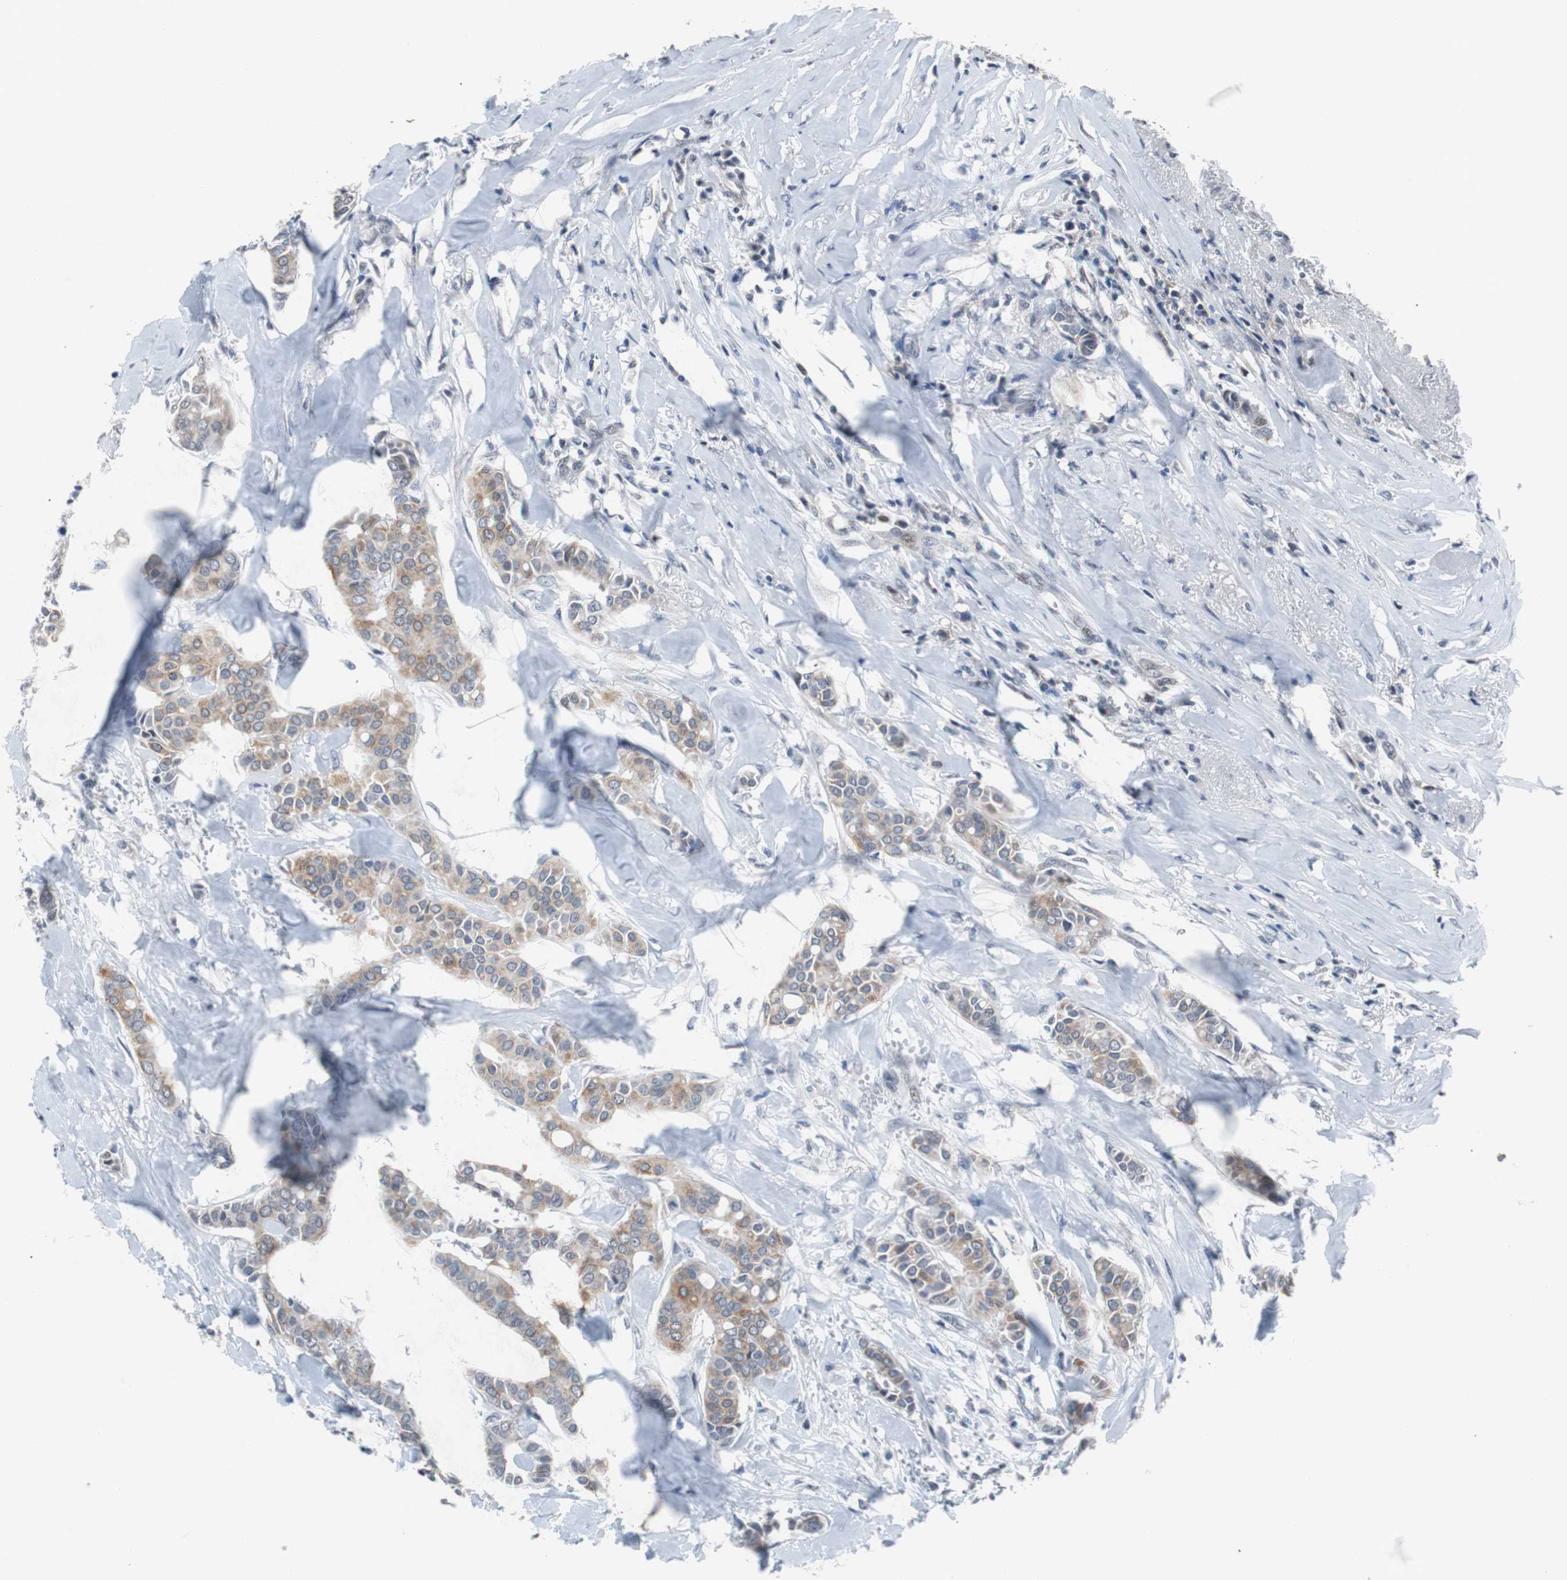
{"staining": {"intensity": "weak", "quantity": "25%-75%", "location": "cytoplasmic/membranous"}, "tissue": "head and neck cancer", "cell_type": "Tumor cells", "image_type": "cancer", "snomed": [{"axis": "morphology", "description": "Adenocarcinoma, NOS"}, {"axis": "topography", "description": "Salivary gland"}, {"axis": "topography", "description": "Head-Neck"}], "caption": "Approximately 25%-75% of tumor cells in human head and neck cancer (adenocarcinoma) show weak cytoplasmic/membranous protein expression as visualized by brown immunohistochemical staining.", "gene": "TP63", "patient": {"sex": "female", "age": 59}}